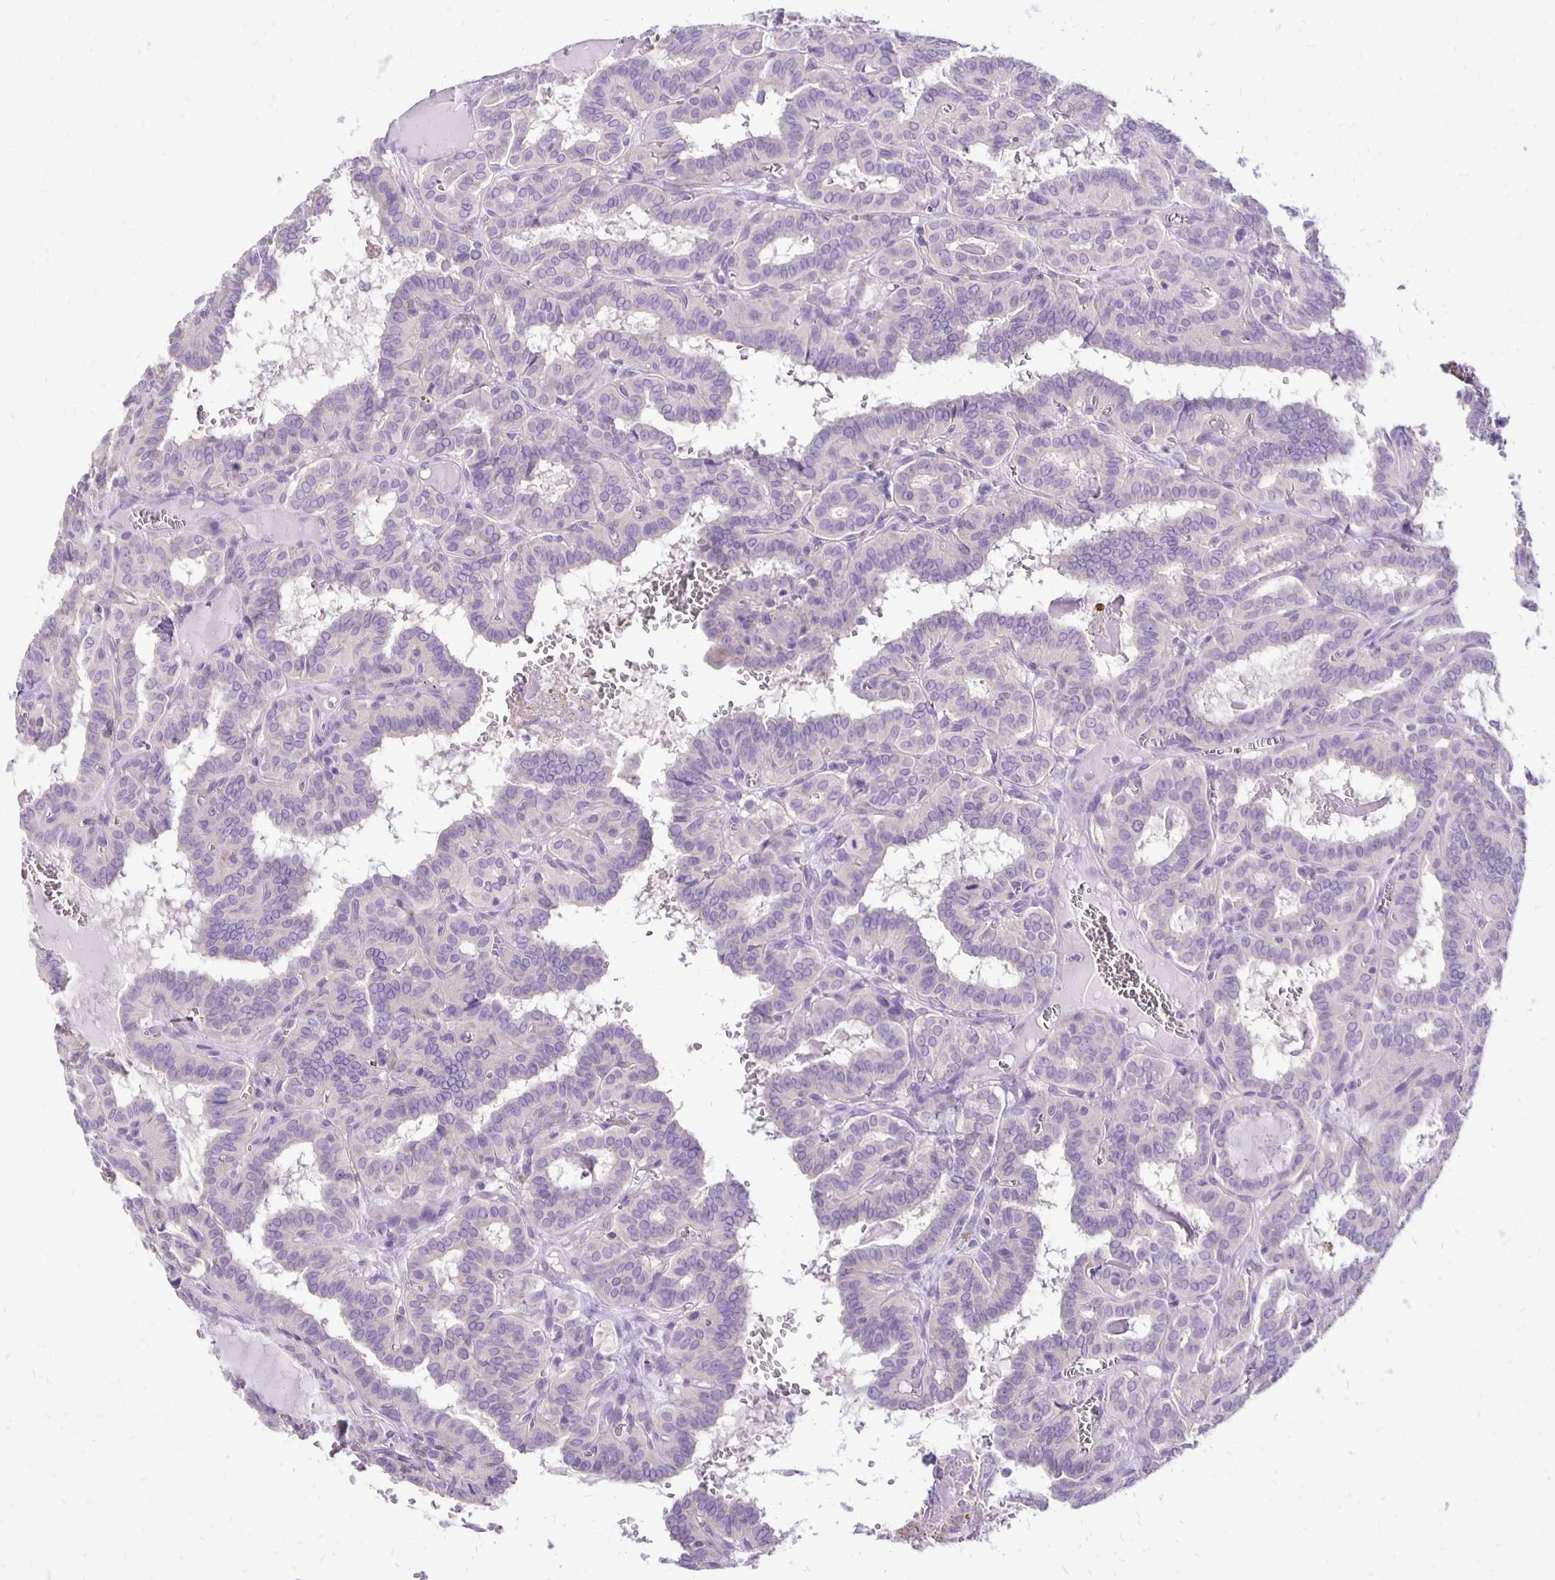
{"staining": {"intensity": "negative", "quantity": "none", "location": "none"}, "tissue": "thyroid cancer", "cell_type": "Tumor cells", "image_type": "cancer", "snomed": [{"axis": "morphology", "description": "Papillary adenocarcinoma, NOS"}, {"axis": "topography", "description": "Thyroid gland"}], "caption": "The photomicrograph exhibits no significant expression in tumor cells of papillary adenocarcinoma (thyroid). Nuclei are stained in blue.", "gene": "ANKRD45", "patient": {"sex": "female", "age": 21}}